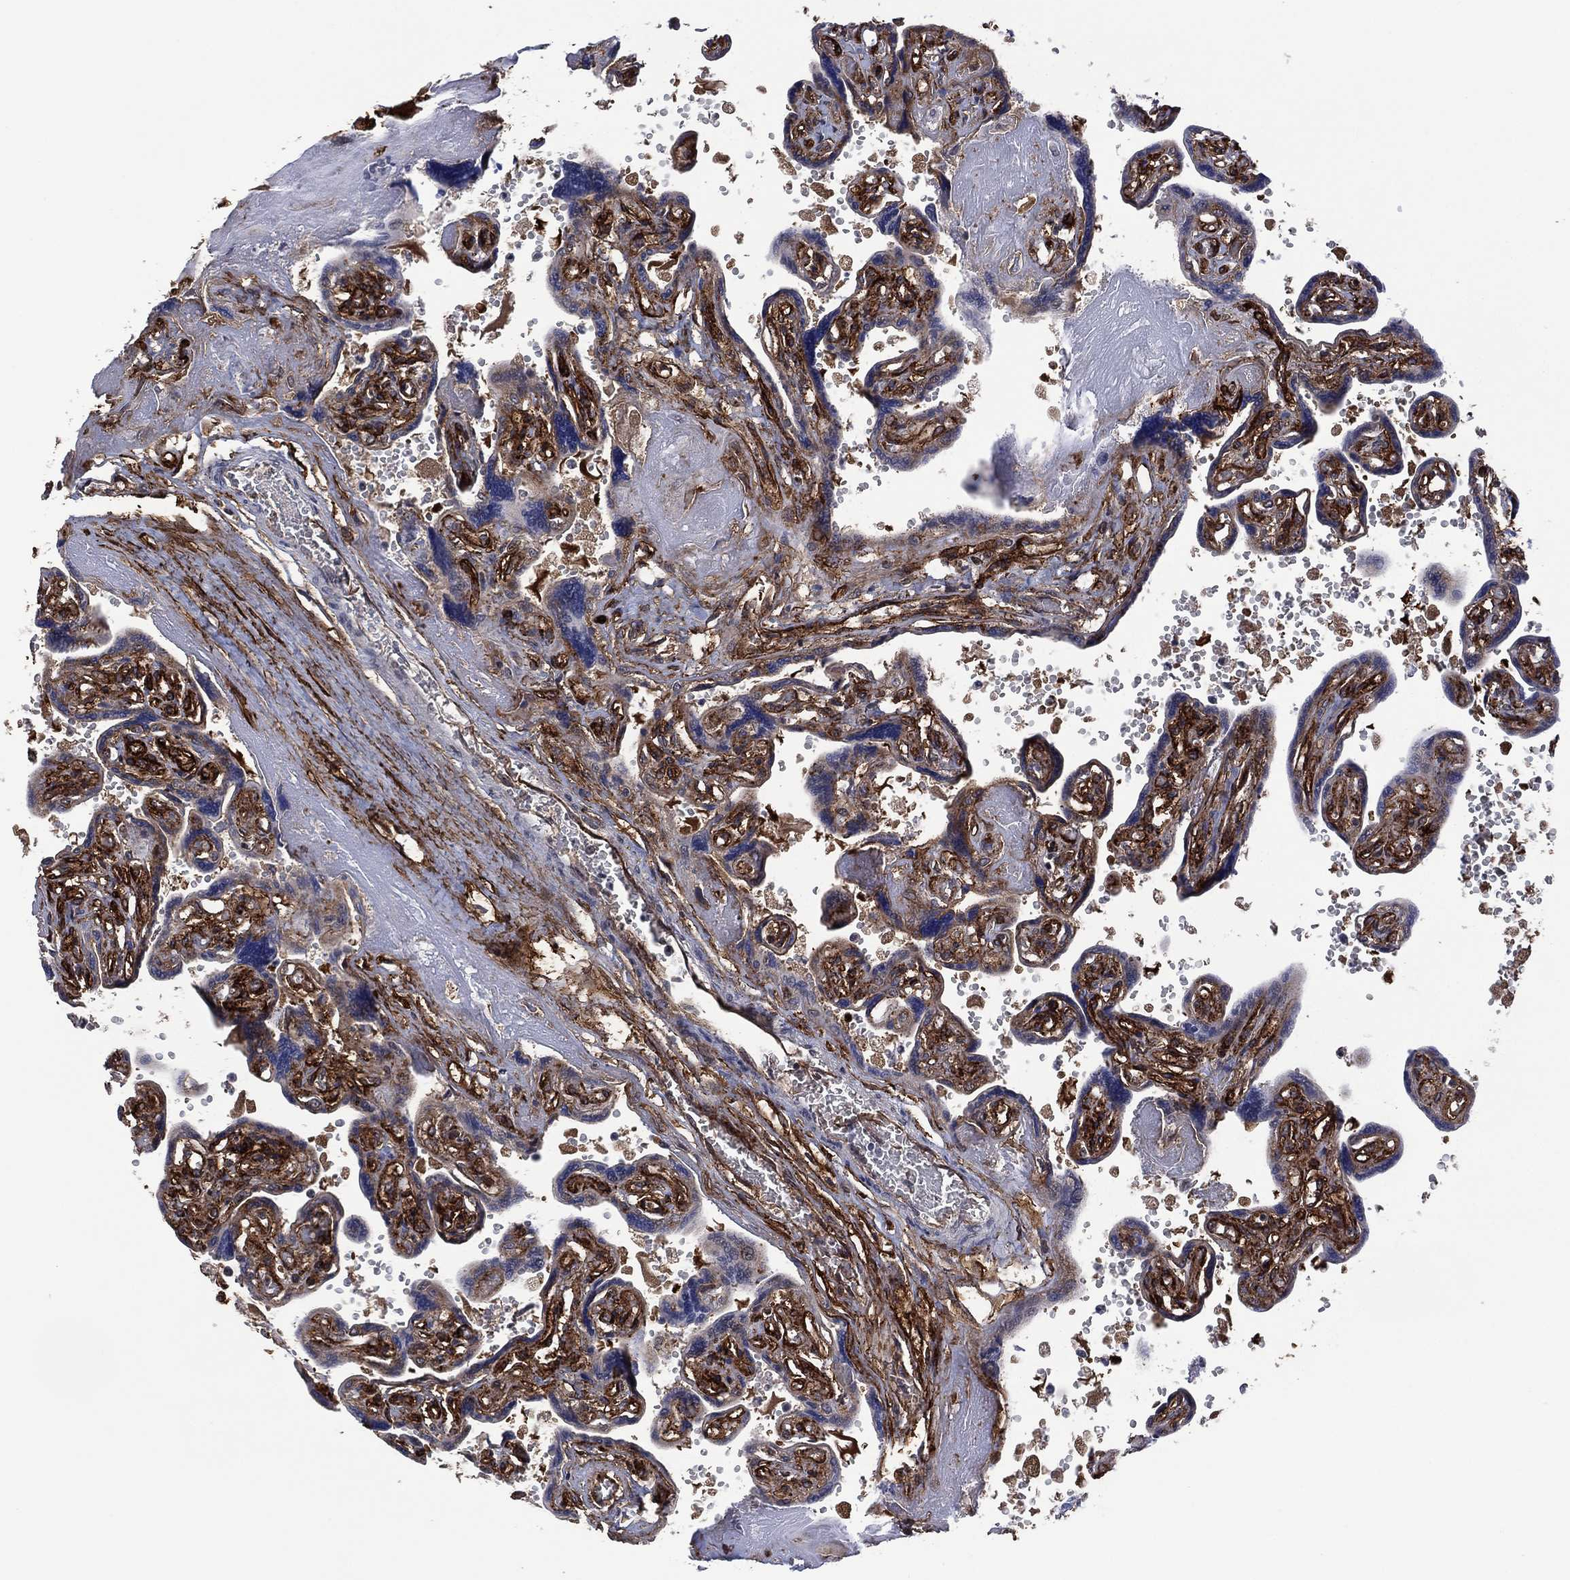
{"staining": {"intensity": "moderate", "quantity": "25%-75%", "location": "cytoplasmic/membranous"}, "tissue": "placenta", "cell_type": "Trophoblastic cells", "image_type": "normal", "snomed": [{"axis": "morphology", "description": "Normal tissue, NOS"}, {"axis": "topography", "description": "Placenta"}], "caption": "Unremarkable placenta reveals moderate cytoplasmic/membranous expression in about 25%-75% of trophoblastic cells.", "gene": "DPP4", "patient": {"sex": "female", "age": 32}}